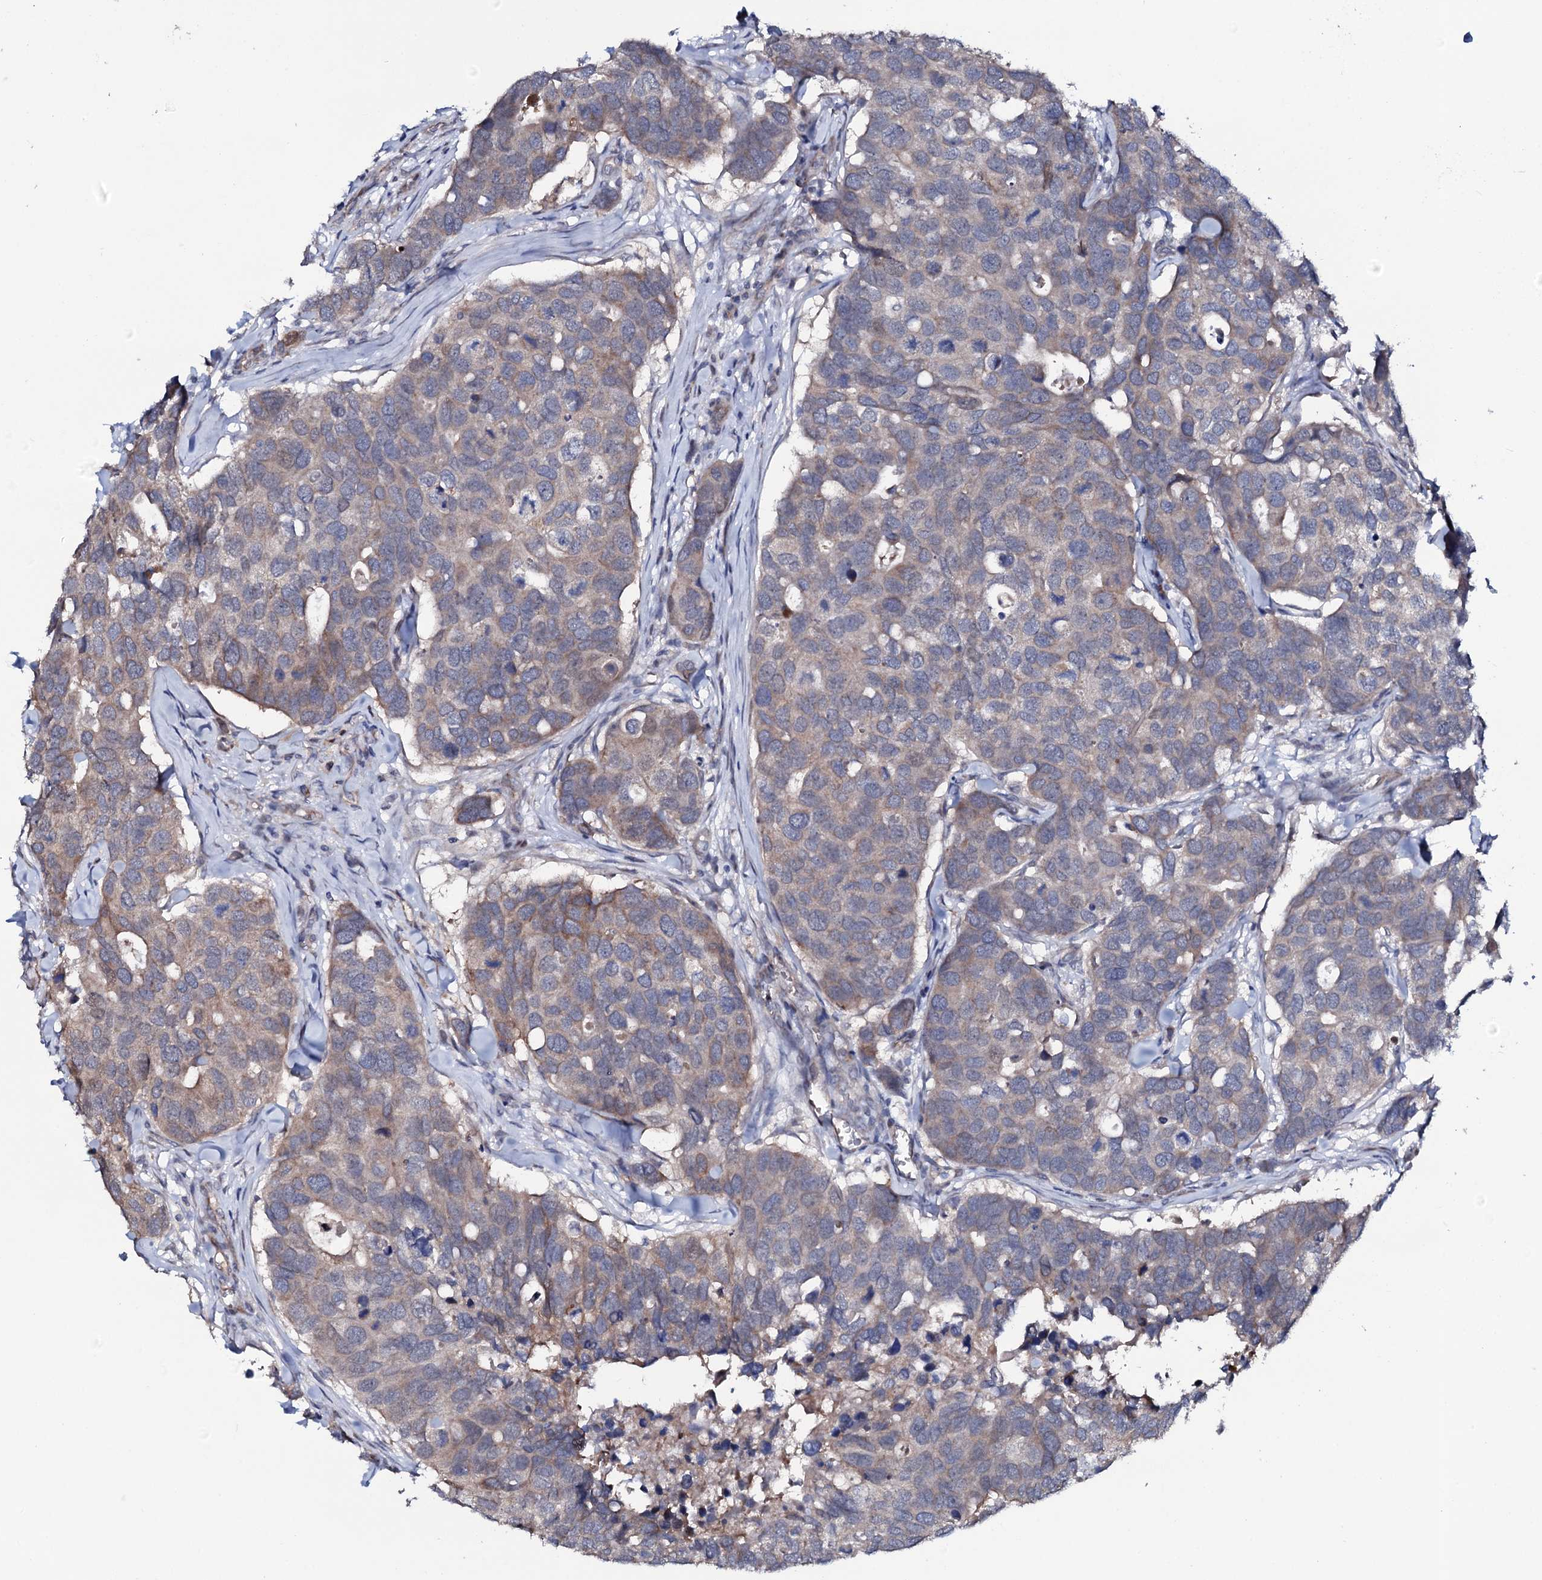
{"staining": {"intensity": "moderate", "quantity": "25%-75%", "location": "cytoplasmic/membranous"}, "tissue": "breast cancer", "cell_type": "Tumor cells", "image_type": "cancer", "snomed": [{"axis": "morphology", "description": "Duct carcinoma"}, {"axis": "topography", "description": "Breast"}], "caption": "Immunohistochemistry histopathology image of neoplastic tissue: breast cancer stained using immunohistochemistry exhibits medium levels of moderate protein expression localized specifically in the cytoplasmic/membranous of tumor cells, appearing as a cytoplasmic/membranous brown color.", "gene": "PPP1R3D", "patient": {"sex": "female", "age": 83}}